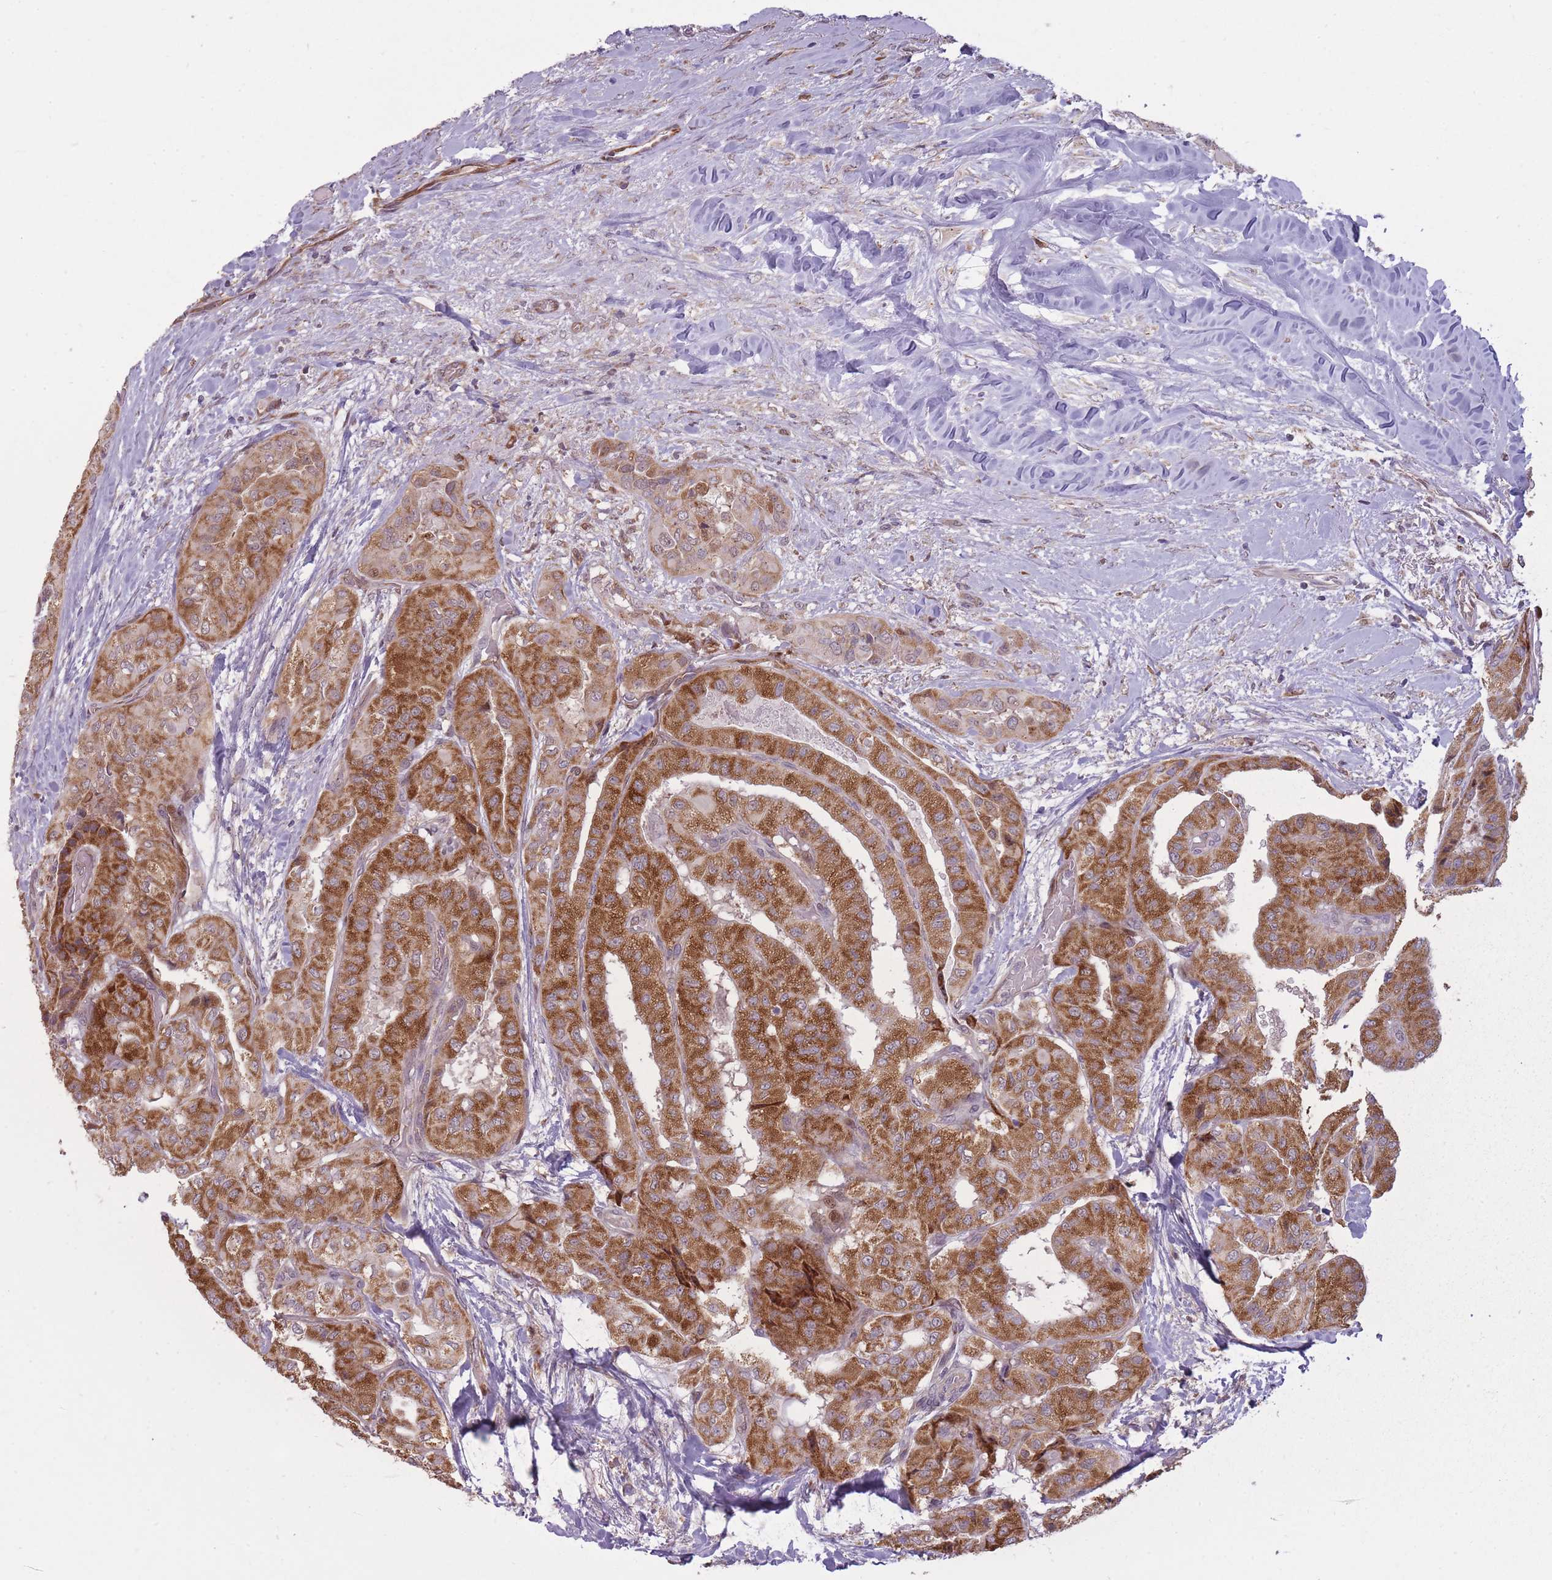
{"staining": {"intensity": "moderate", "quantity": ">75%", "location": "cytoplasmic/membranous"}, "tissue": "thyroid cancer", "cell_type": "Tumor cells", "image_type": "cancer", "snomed": [{"axis": "morphology", "description": "Papillary adenocarcinoma, NOS"}, {"axis": "topography", "description": "Thyroid gland"}], "caption": "Immunohistochemical staining of thyroid papillary adenocarcinoma shows medium levels of moderate cytoplasmic/membranous protein positivity in approximately >75% of tumor cells. (DAB (3,3'-diaminobenzidine) = brown stain, brightfield microscopy at high magnification).", "gene": "LGALS9", "patient": {"sex": "female", "age": 59}}